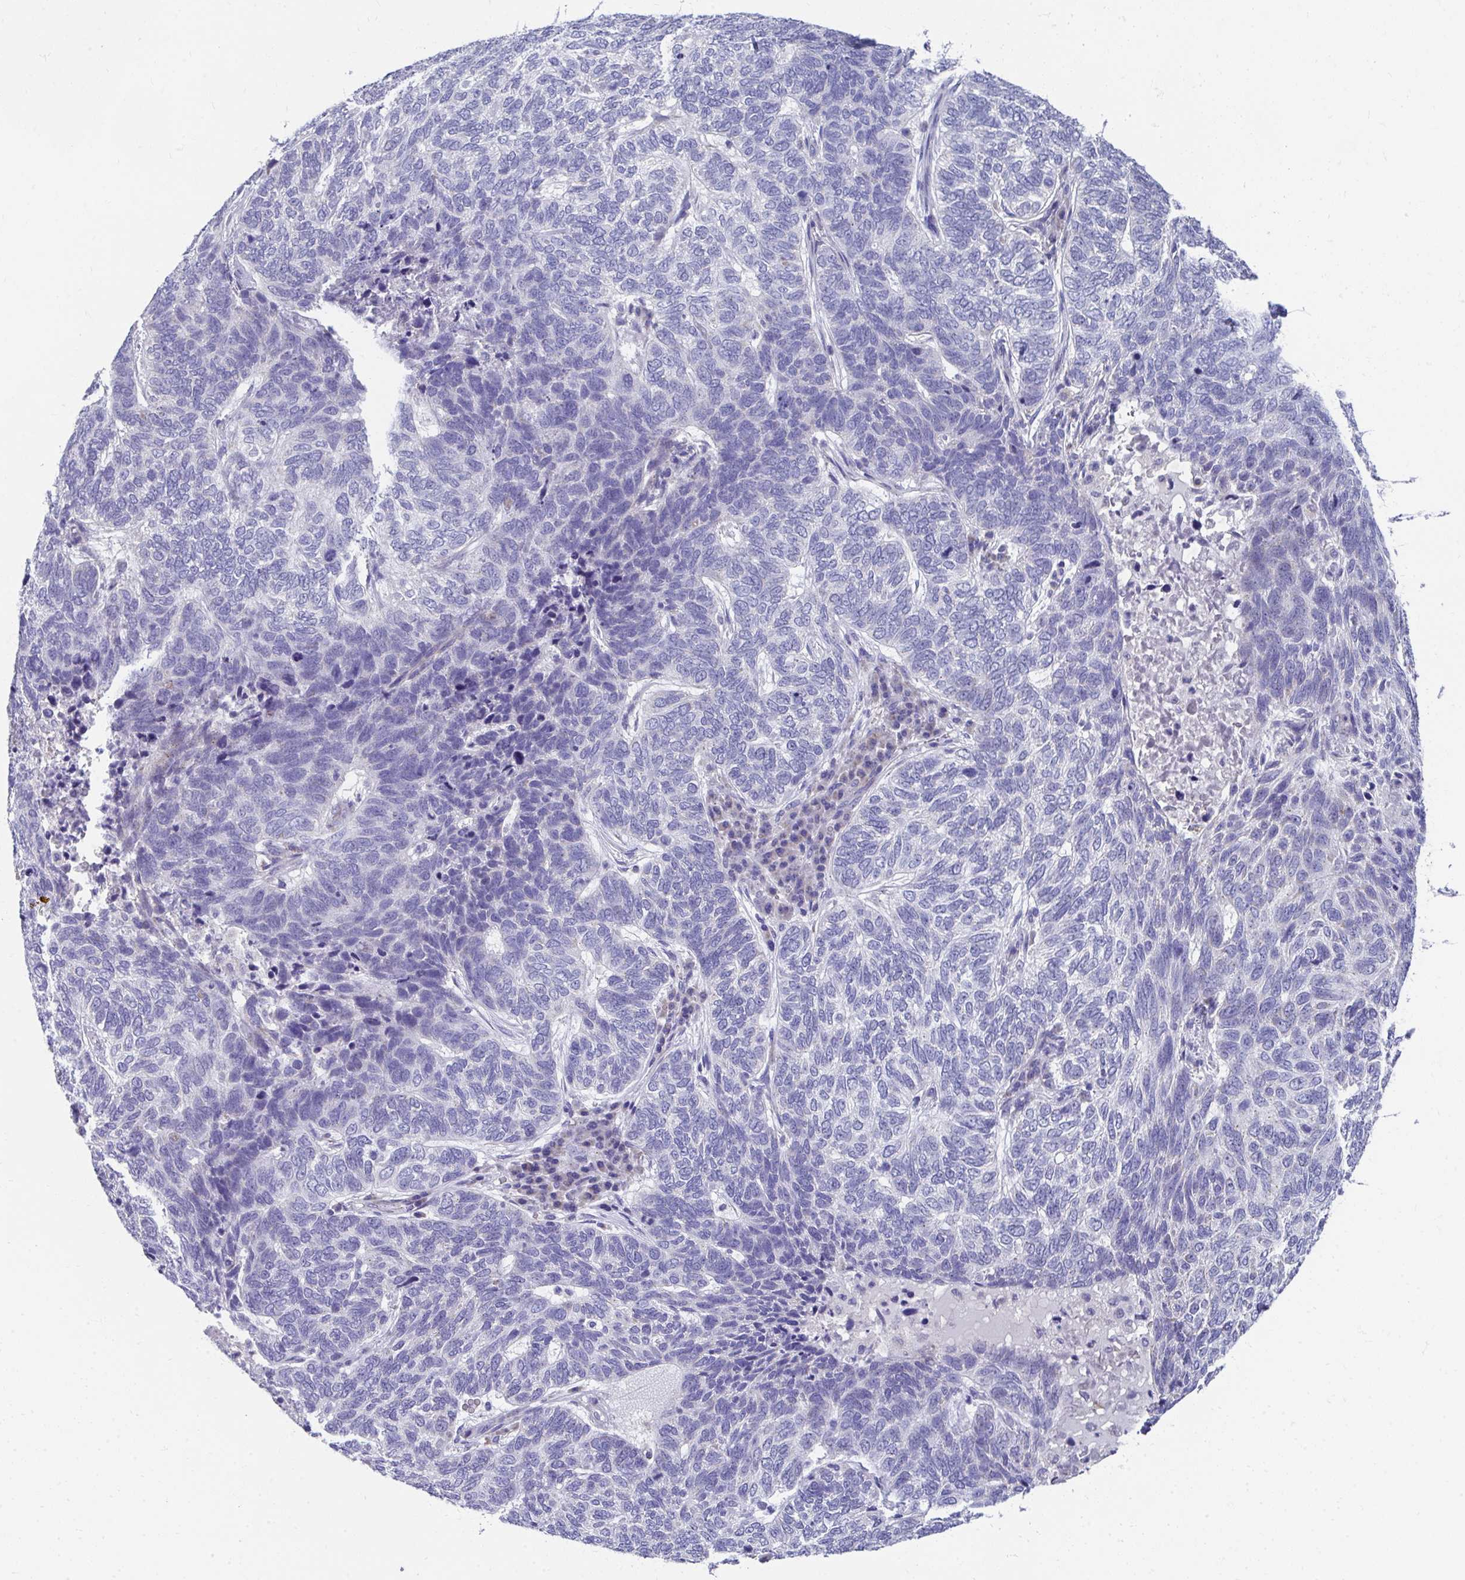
{"staining": {"intensity": "negative", "quantity": "none", "location": "none"}, "tissue": "skin cancer", "cell_type": "Tumor cells", "image_type": "cancer", "snomed": [{"axis": "morphology", "description": "Basal cell carcinoma"}, {"axis": "topography", "description": "Skin"}], "caption": "Human skin cancer (basal cell carcinoma) stained for a protein using immunohistochemistry (IHC) reveals no expression in tumor cells.", "gene": "TMPRSS2", "patient": {"sex": "female", "age": 65}}